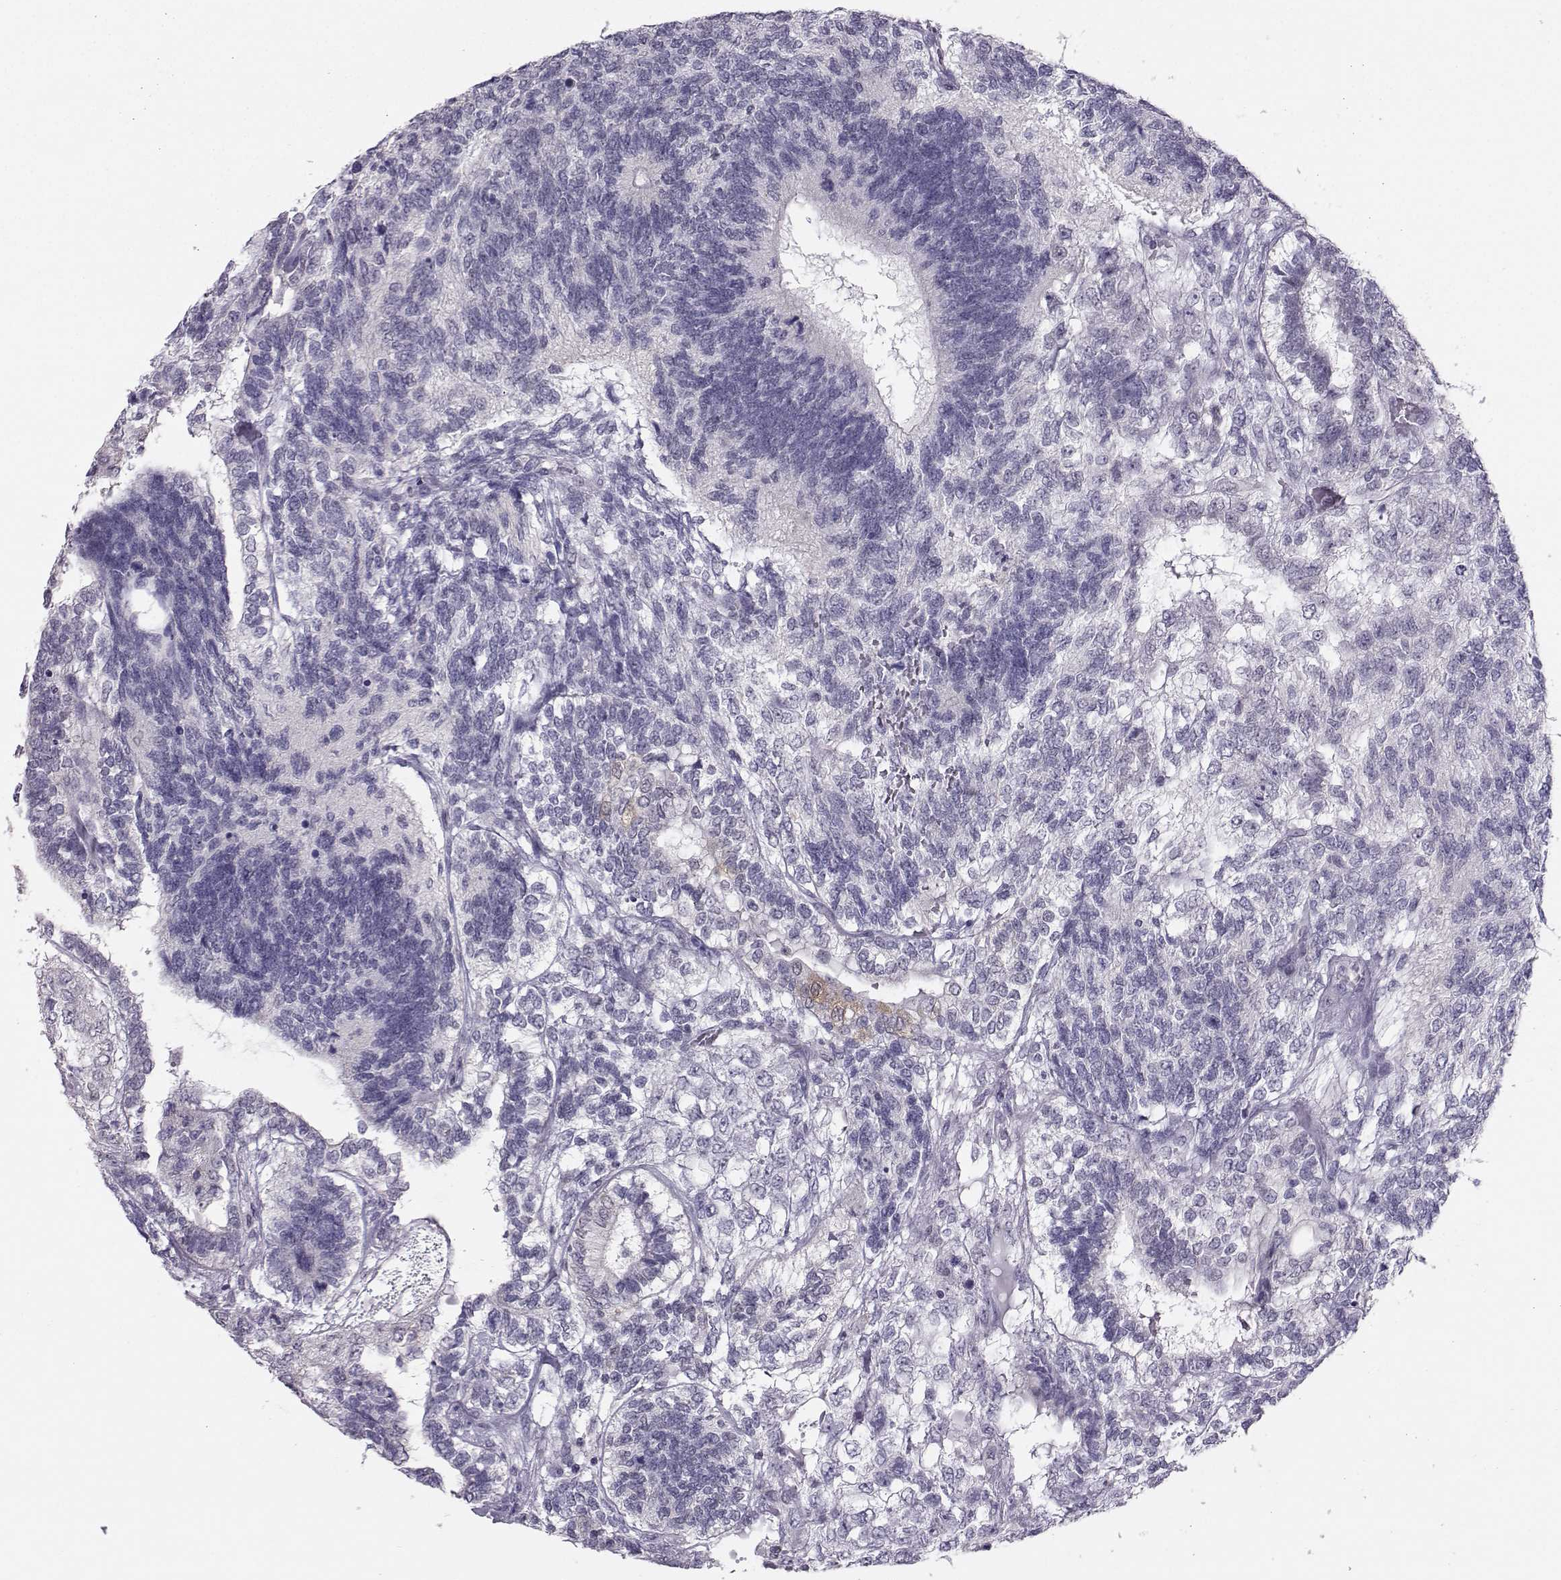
{"staining": {"intensity": "negative", "quantity": "none", "location": "none"}, "tissue": "testis cancer", "cell_type": "Tumor cells", "image_type": "cancer", "snomed": [{"axis": "morphology", "description": "Seminoma, NOS"}, {"axis": "morphology", "description": "Carcinoma, Embryonal, NOS"}, {"axis": "topography", "description": "Testis"}], "caption": "Image shows no significant protein positivity in tumor cells of embryonal carcinoma (testis).", "gene": "DNAAF1", "patient": {"sex": "male", "age": 41}}